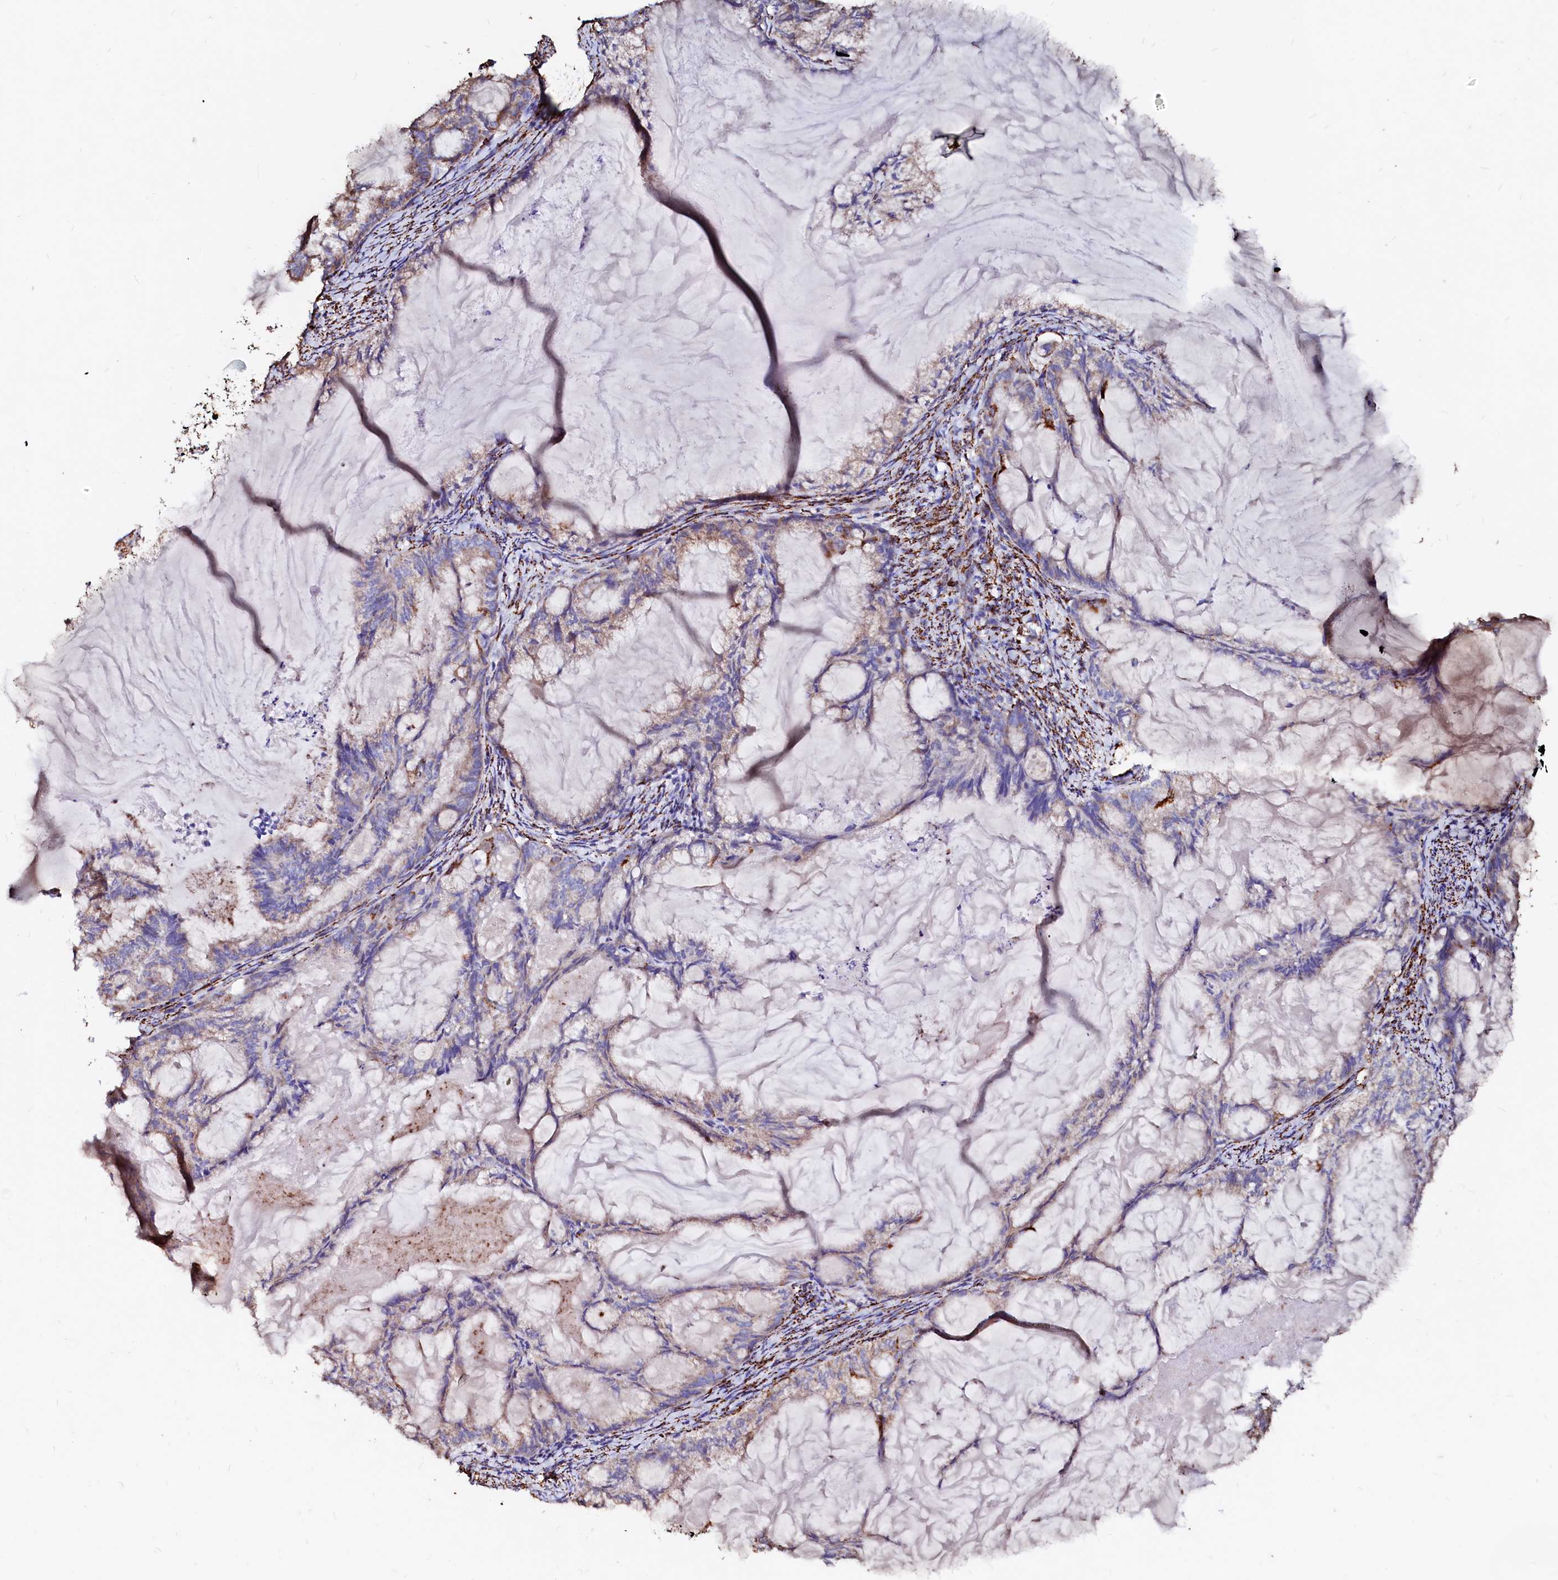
{"staining": {"intensity": "negative", "quantity": "none", "location": "none"}, "tissue": "endometrial cancer", "cell_type": "Tumor cells", "image_type": "cancer", "snomed": [{"axis": "morphology", "description": "Adenocarcinoma, NOS"}, {"axis": "topography", "description": "Endometrium"}], "caption": "High magnification brightfield microscopy of endometrial cancer stained with DAB (3,3'-diaminobenzidine) (brown) and counterstained with hematoxylin (blue): tumor cells show no significant staining.", "gene": "MAOB", "patient": {"sex": "female", "age": 86}}